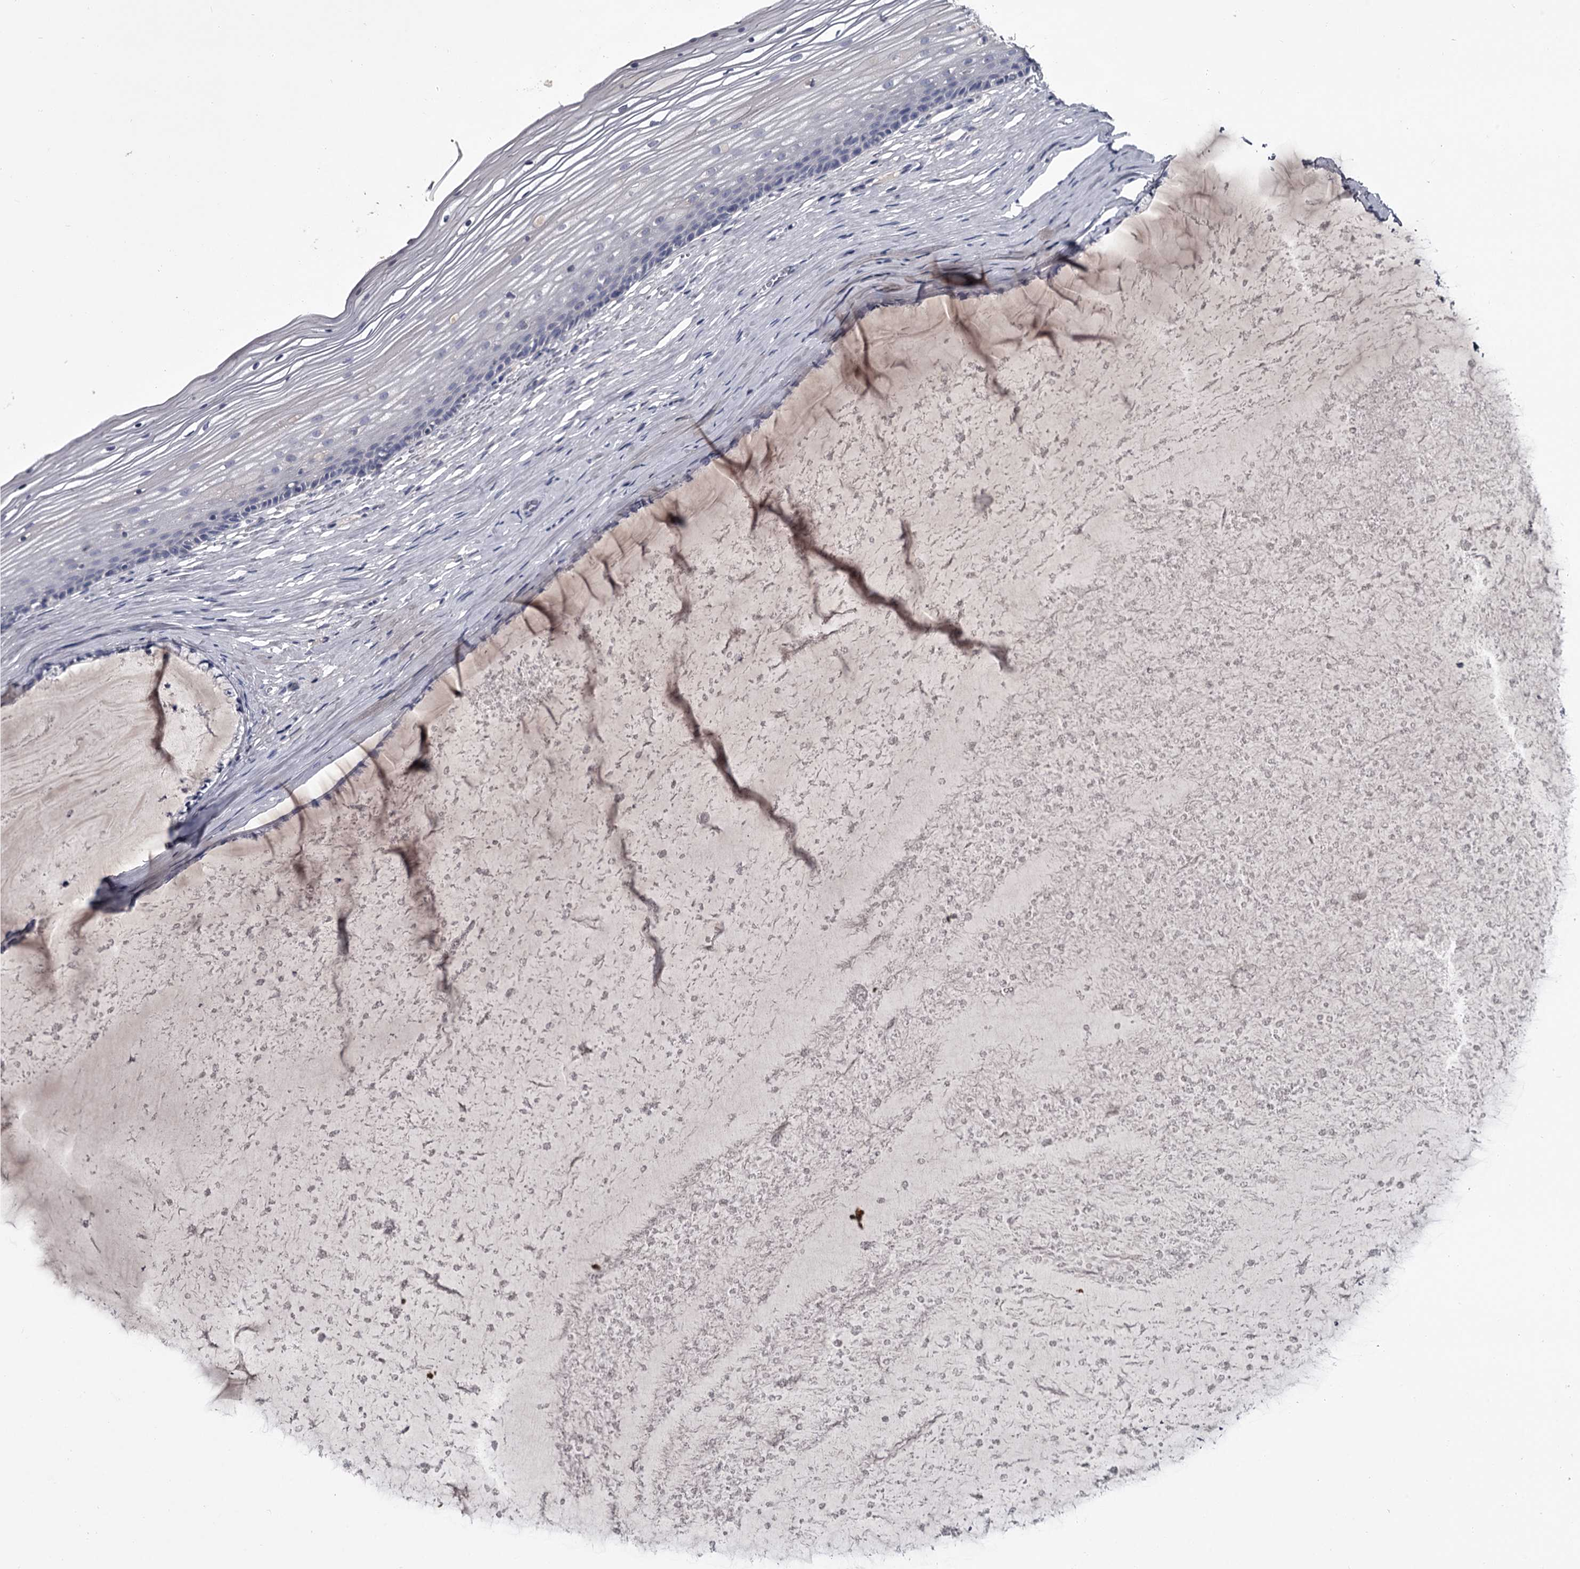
{"staining": {"intensity": "negative", "quantity": "none", "location": "none"}, "tissue": "vagina", "cell_type": "Squamous epithelial cells", "image_type": "normal", "snomed": [{"axis": "morphology", "description": "Normal tissue, NOS"}, {"axis": "topography", "description": "Vagina"}, {"axis": "topography", "description": "Cervix"}], "caption": "Image shows no protein staining in squamous epithelial cells of benign vagina.", "gene": "DAO", "patient": {"sex": "female", "age": 40}}